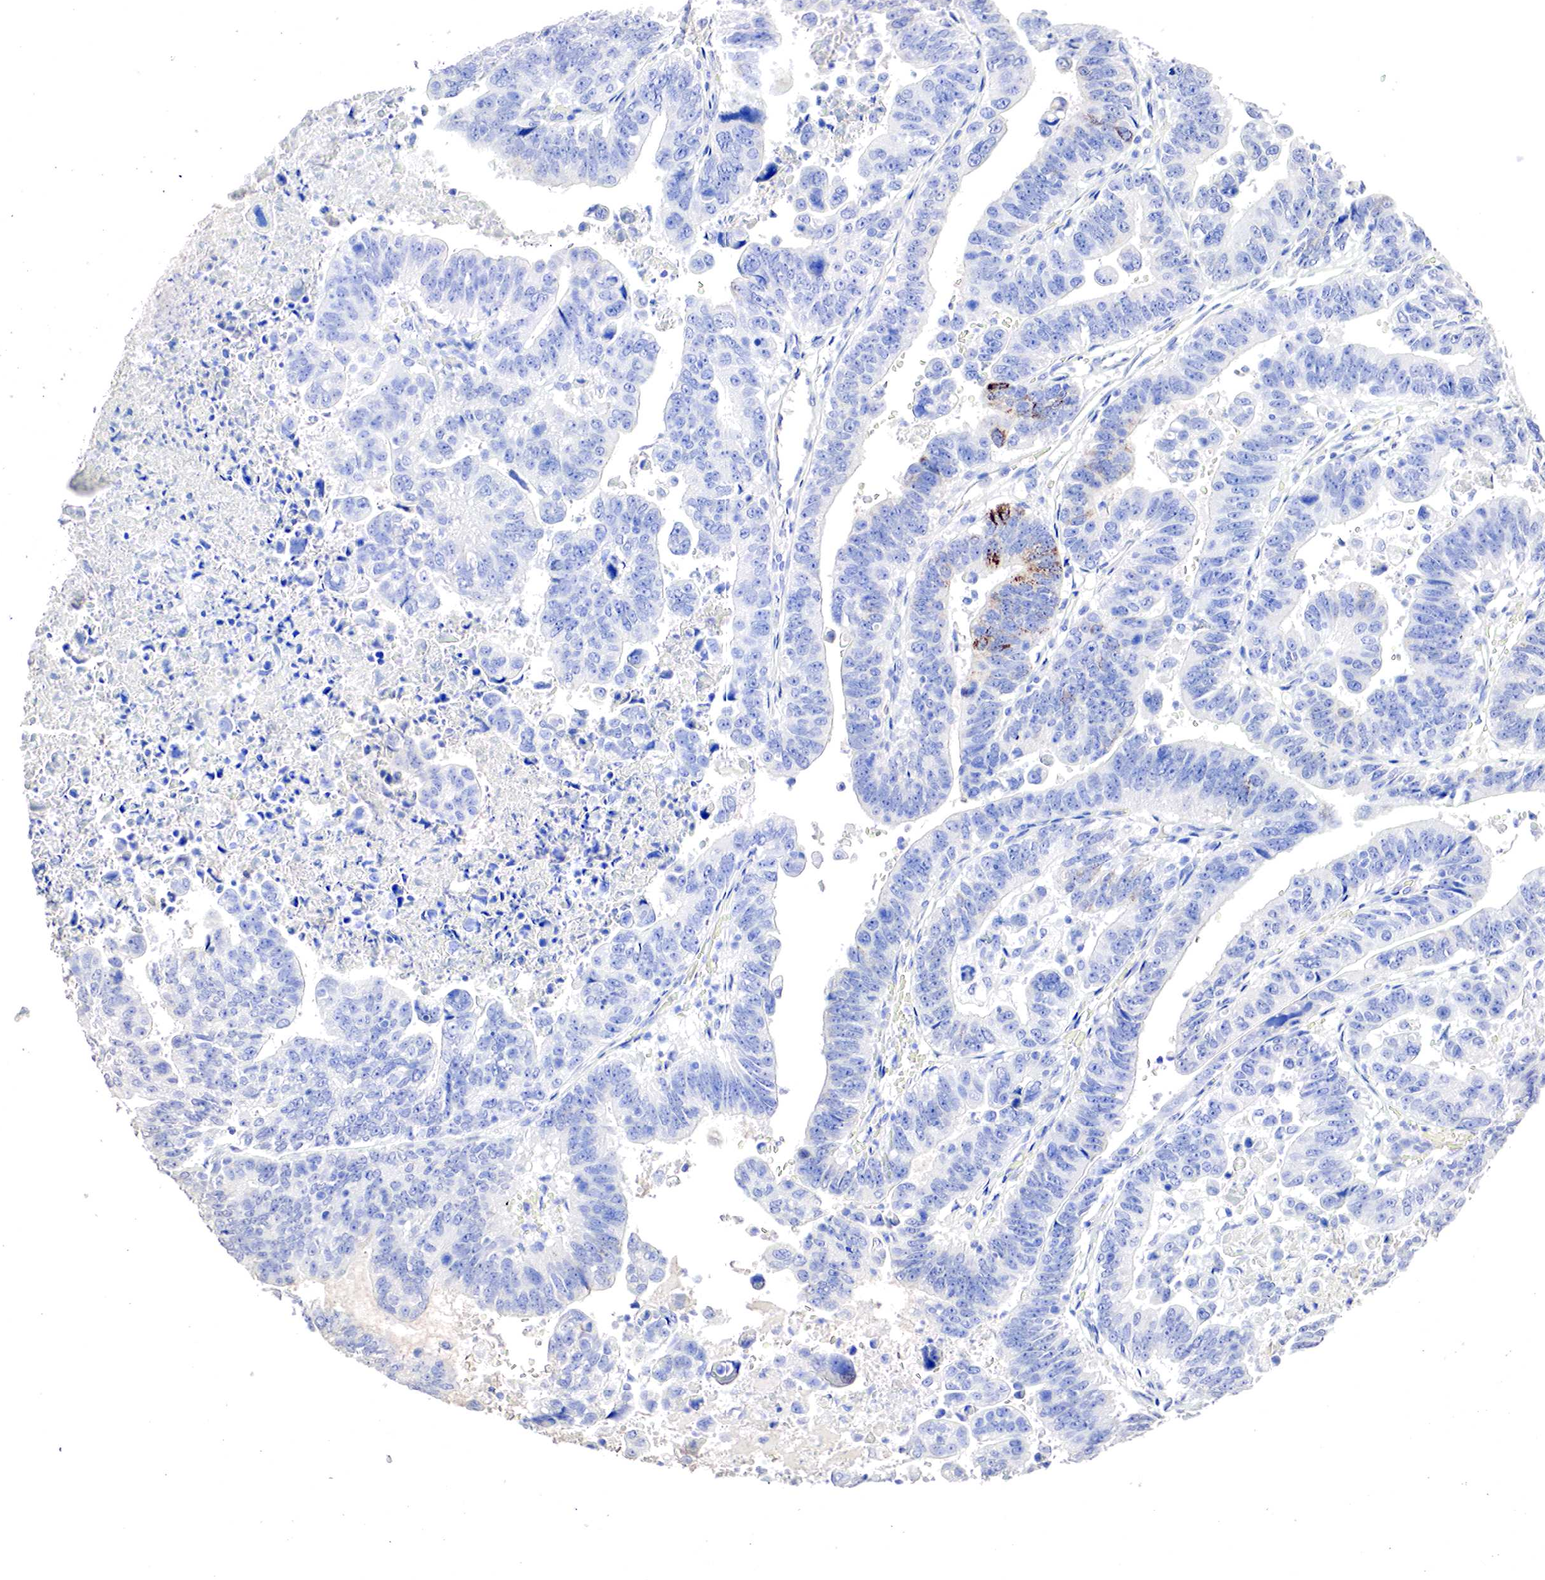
{"staining": {"intensity": "moderate", "quantity": "<25%", "location": "cytoplasmic/membranous"}, "tissue": "stomach cancer", "cell_type": "Tumor cells", "image_type": "cancer", "snomed": [{"axis": "morphology", "description": "Adenocarcinoma, NOS"}, {"axis": "topography", "description": "Stomach, upper"}], "caption": "This is an image of IHC staining of stomach cancer (adenocarcinoma), which shows moderate staining in the cytoplasmic/membranous of tumor cells.", "gene": "OTC", "patient": {"sex": "female", "age": 50}}